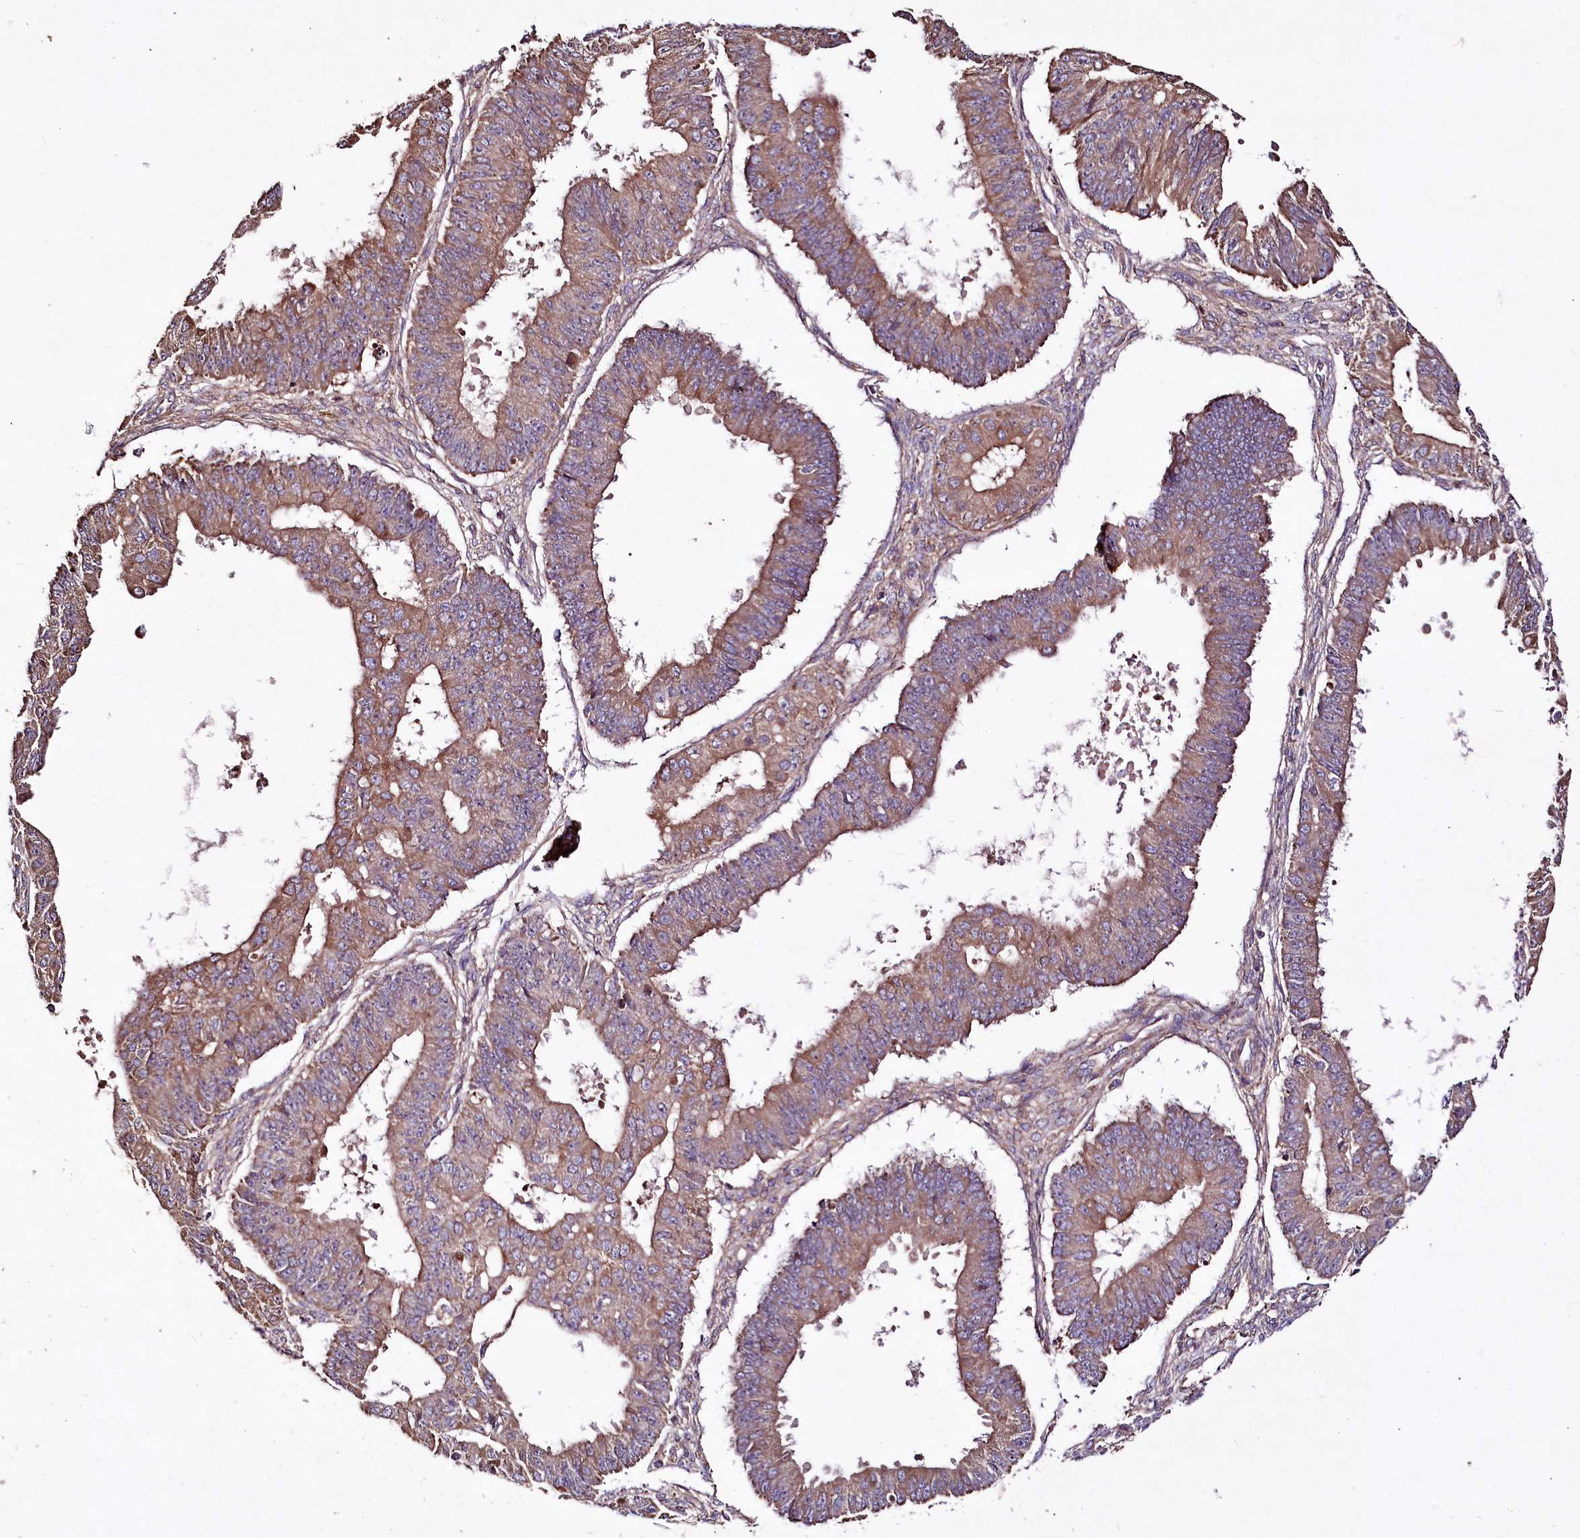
{"staining": {"intensity": "moderate", "quantity": ">75%", "location": "cytoplasmic/membranous"}, "tissue": "ovarian cancer", "cell_type": "Tumor cells", "image_type": "cancer", "snomed": [{"axis": "morphology", "description": "Carcinoma, endometroid"}, {"axis": "topography", "description": "Appendix"}, {"axis": "topography", "description": "Ovary"}], "caption": "Moderate cytoplasmic/membranous protein expression is appreciated in about >75% of tumor cells in ovarian cancer. The protein of interest is shown in brown color, while the nuclei are stained blue.", "gene": "WWC1", "patient": {"sex": "female", "age": 42}}